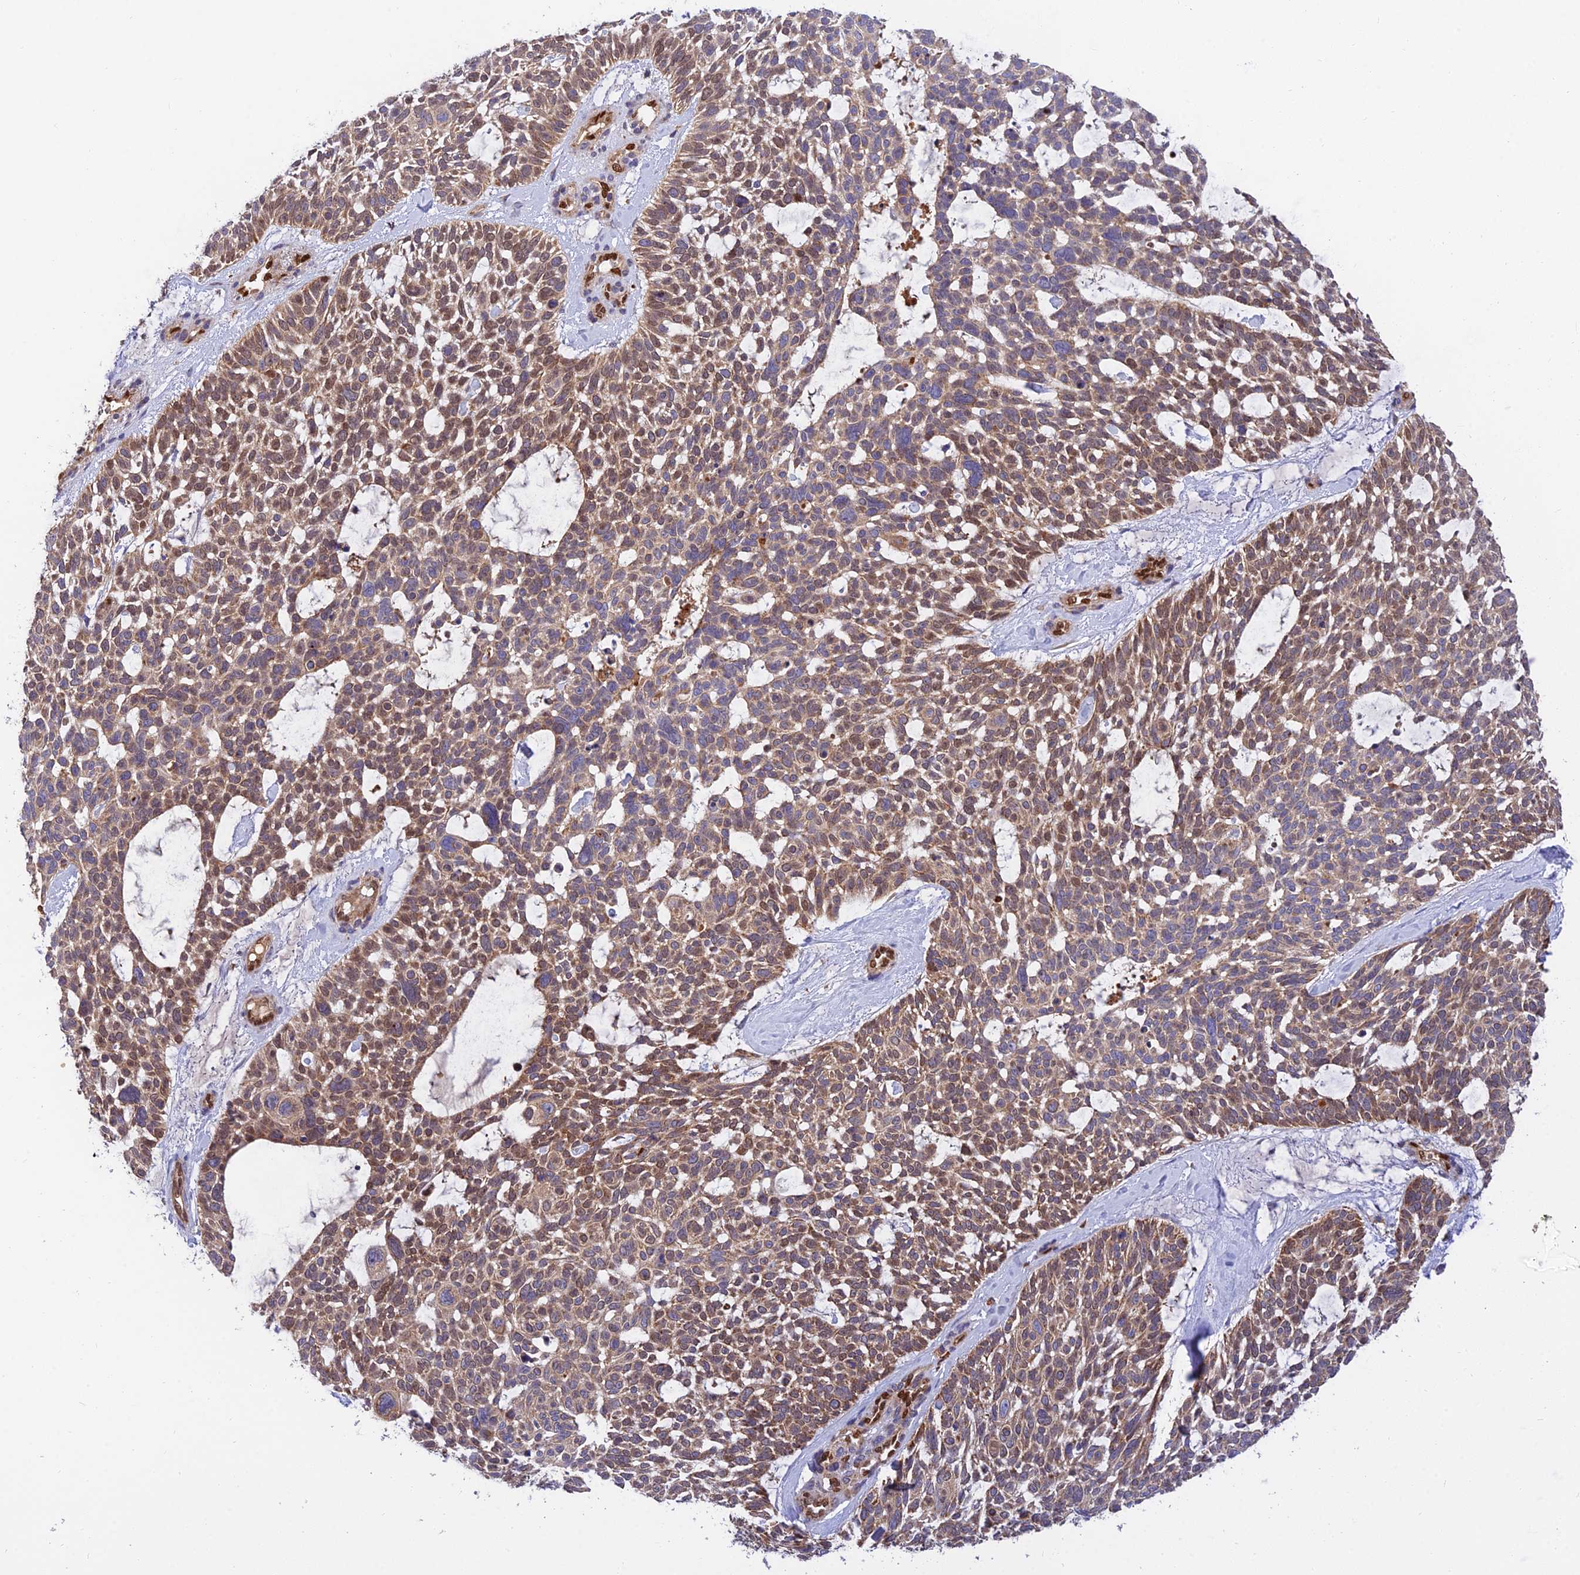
{"staining": {"intensity": "moderate", "quantity": ">75%", "location": "cytoplasmic/membranous"}, "tissue": "skin cancer", "cell_type": "Tumor cells", "image_type": "cancer", "snomed": [{"axis": "morphology", "description": "Basal cell carcinoma"}, {"axis": "topography", "description": "Skin"}], "caption": "Protein expression analysis of human skin basal cell carcinoma reveals moderate cytoplasmic/membranous staining in about >75% of tumor cells. Nuclei are stained in blue.", "gene": "PODNL1", "patient": {"sex": "male", "age": 88}}